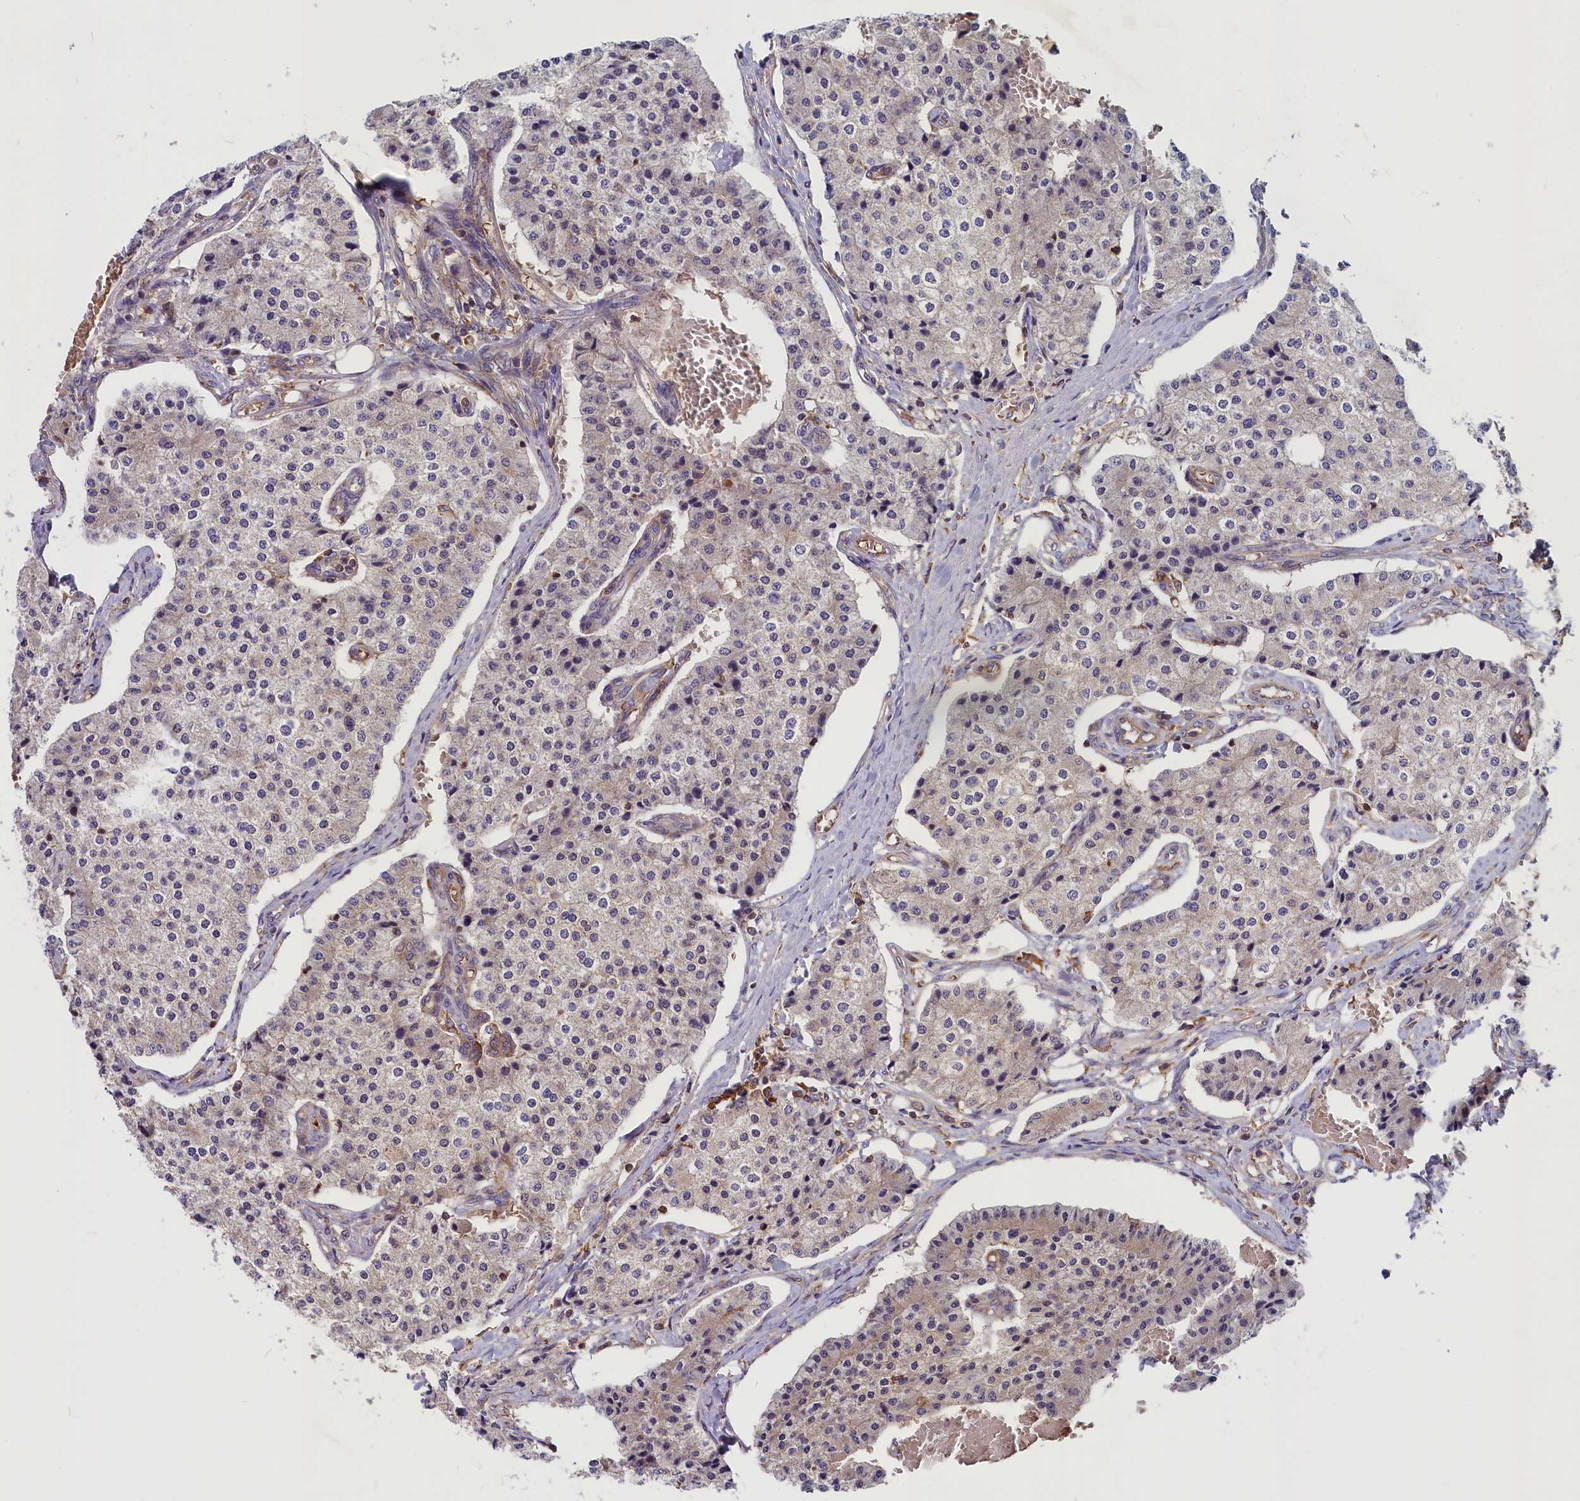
{"staining": {"intensity": "weak", "quantity": "<25%", "location": "cytoplasmic/membranous"}, "tissue": "carcinoid", "cell_type": "Tumor cells", "image_type": "cancer", "snomed": [{"axis": "morphology", "description": "Carcinoid, malignant, NOS"}, {"axis": "topography", "description": "Colon"}], "caption": "DAB immunohistochemical staining of human malignant carcinoid shows no significant expression in tumor cells.", "gene": "MYO9B", "patient": {"sex": "female", "age": 52}}